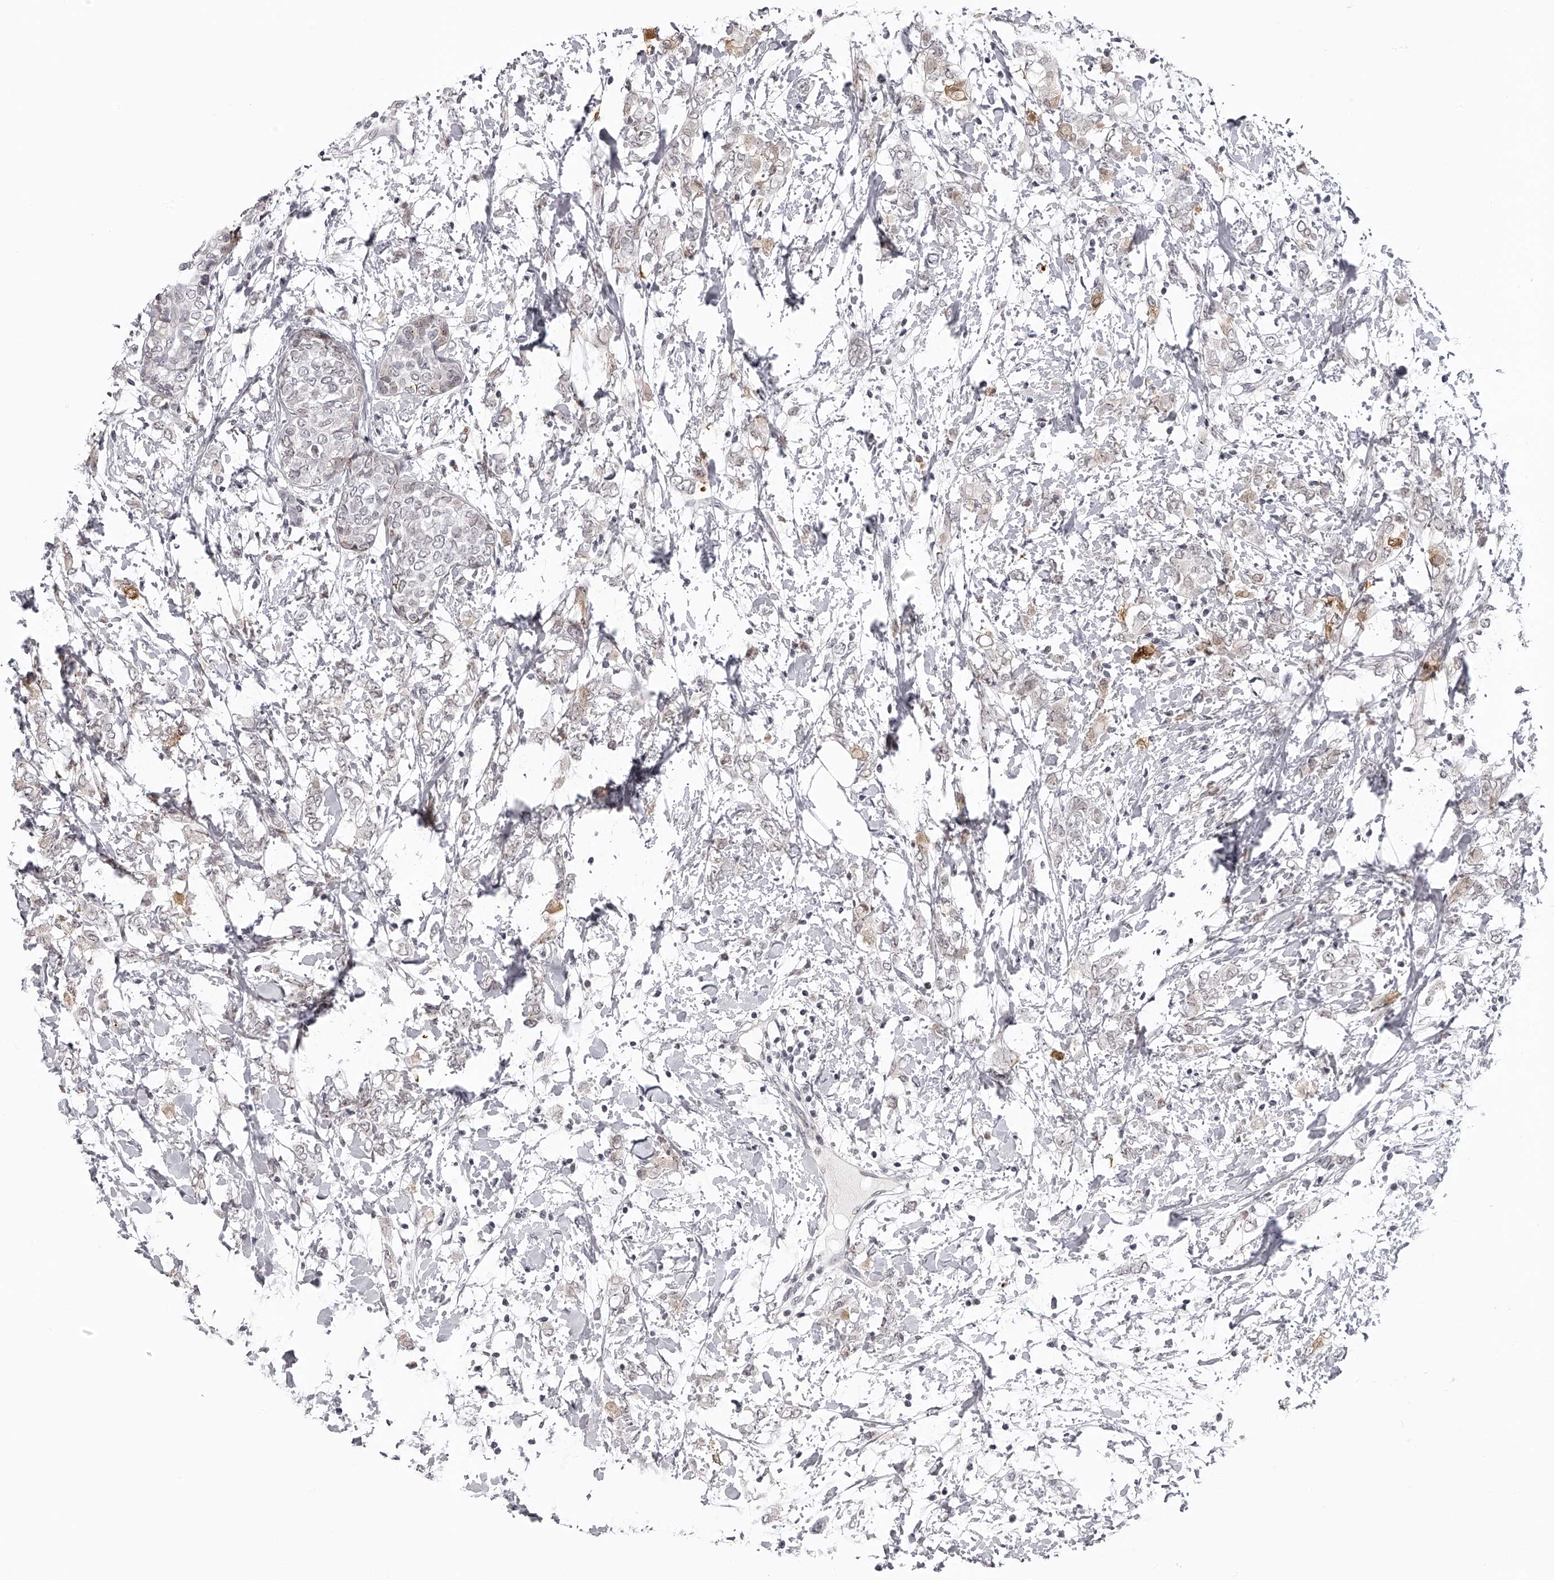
{"staining": {"intensity": "negative", "quantity": "none", "location": "none"}, "tissue": "breast cancer", "cell_type": "Tumor cells", "image_type": "cancer", "snomed": [{"axis": "morphology", "description": "Normal tissue, NOS"}, {"axis": "morphology", "description": "Lobular carcinoma"}, {"axis": "topography", "description": "Breast"}], "caption": "DAB (3,3'-diaminobenzidine) immunohistochemical staining of breast lobular carcinoma reveals no significant staining in tumor cells. (DAB IHC visualized using brightfield microscopy, high magnification).", "gene": "RNF220", "patient": {"sex": "female", "age": 47}}